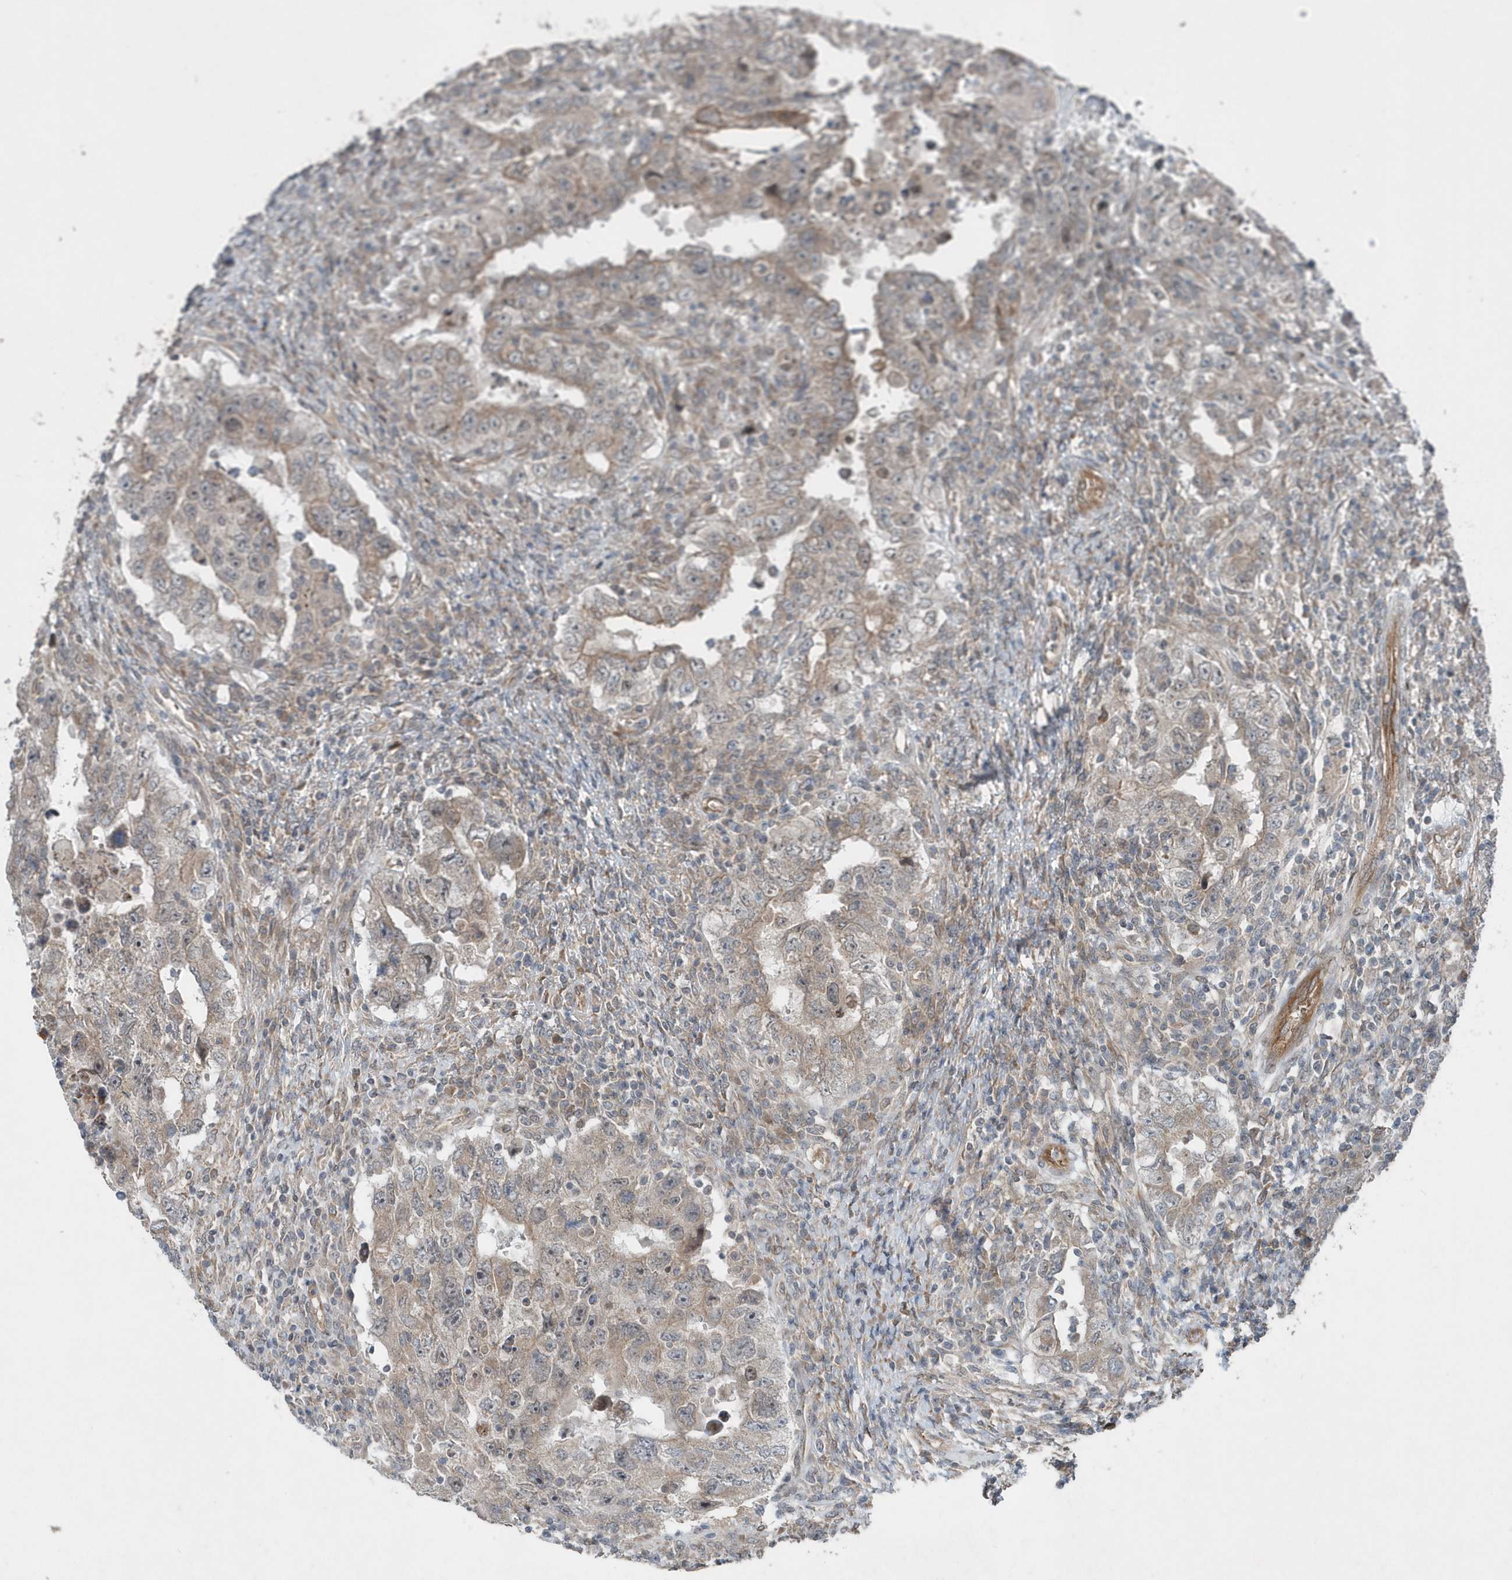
{"staining": {"intensity": "weak", "quantity": "25%-75%", "location": "cytoplasmic/membranous"}, "tissue": "testis cancer", "cell_type": "Tumor cells", "image_type": "cancer", "snomed": [{"axis": "morphology", "description": "Carcinoma, Embryonal, NOS"}, {"axis": "topography", "description": "Testis"}], "caption": "Immunohistochemistry (IHC) of embryonal carcinoma (testis) reveals low levels of weak cytoplasmic/membranous staining in about 25%-75% of tumor cells.", "gene": "MCC", "patient": {"sex": "male", "age": 26}}